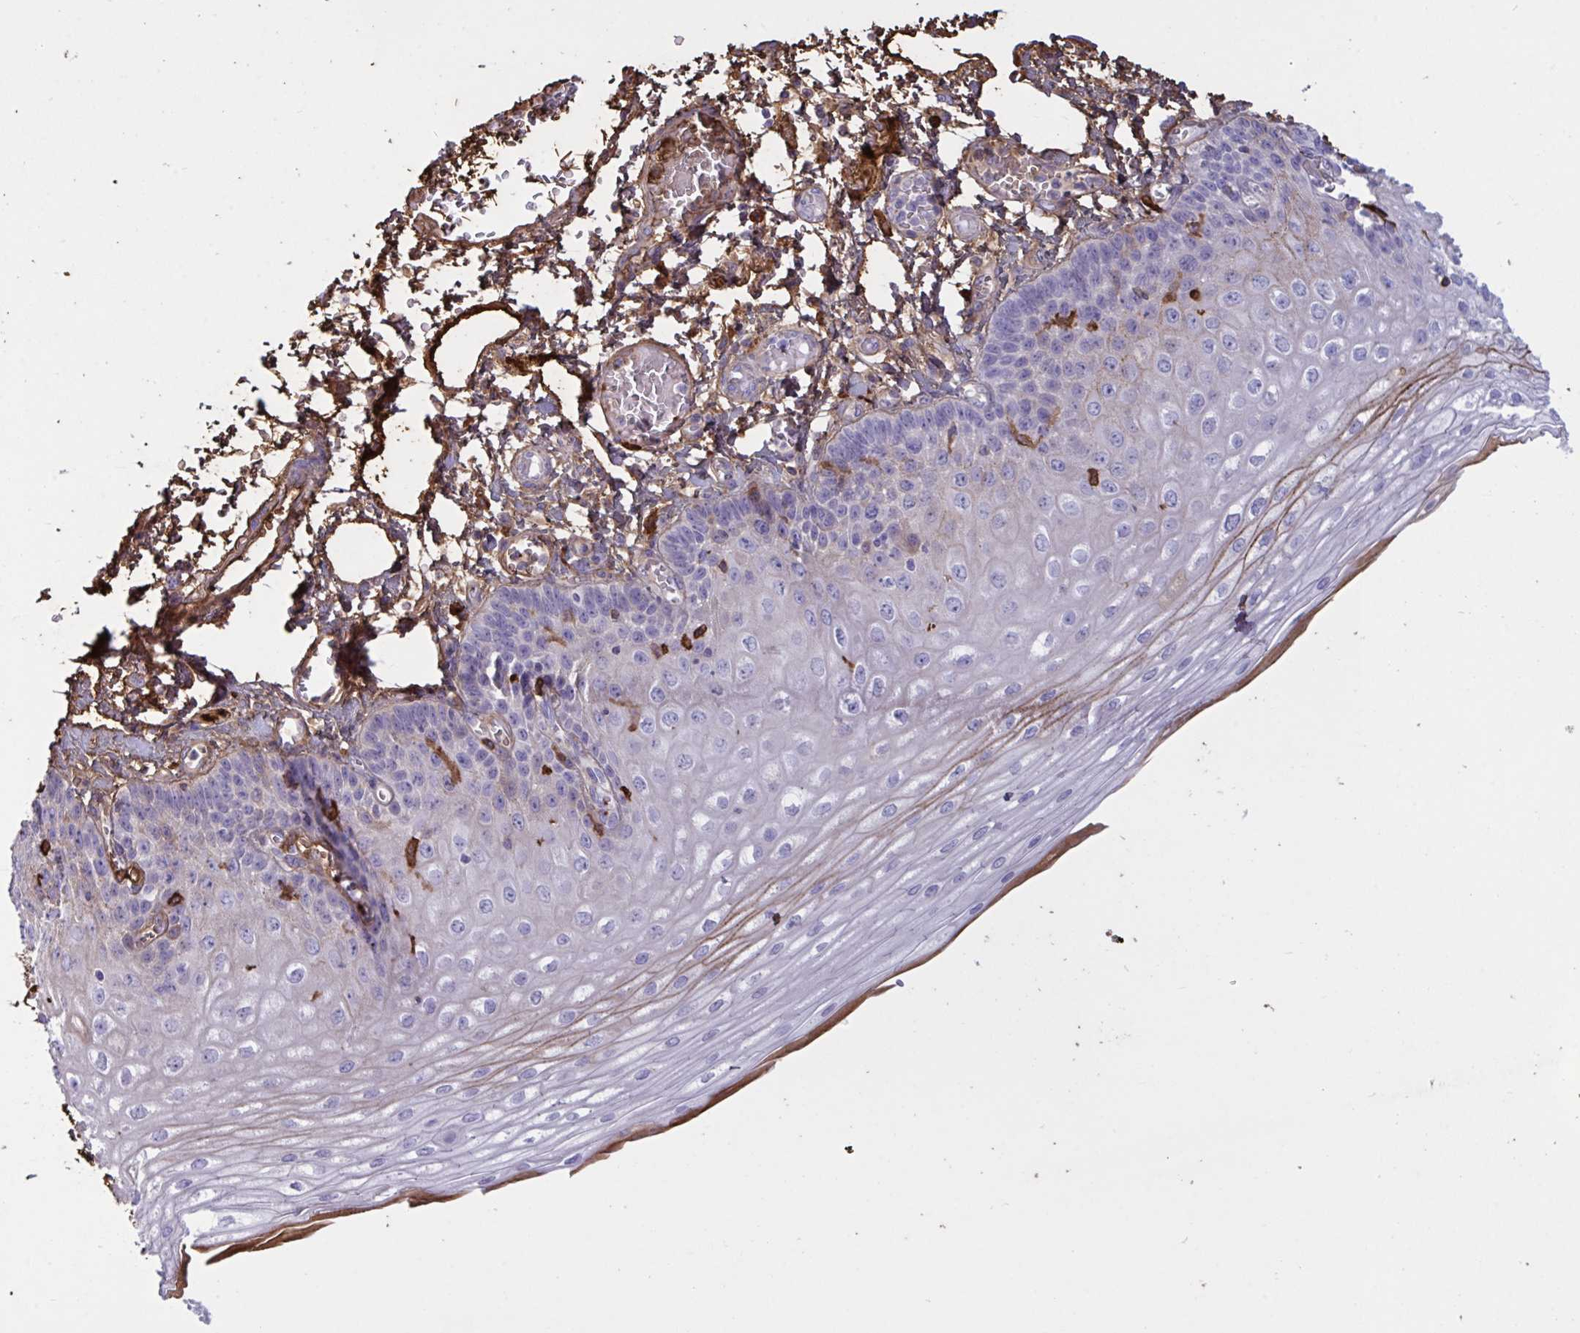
{"staining": {"intensity": "weak", "quantity": "<25%", "location": "cytoplasmic/membranous"}, "tissue": "esophagus", "cell_type": "Squamous epithelial cells", "image_type": "normal", "snomed": [{"axis": "morphology", "description": "Normal tissue, NOS"}, {"axis": "morphology", "description": "Adenocarcinoma, NOS"}, {"axis": "topography", "description": "Esophagus"}], "caption": "The image reveals no significant positivity in squamous epithelial cells of esophagus.", "gene": "IL1R1", "patient": {"sex": "male", "age": 81}}